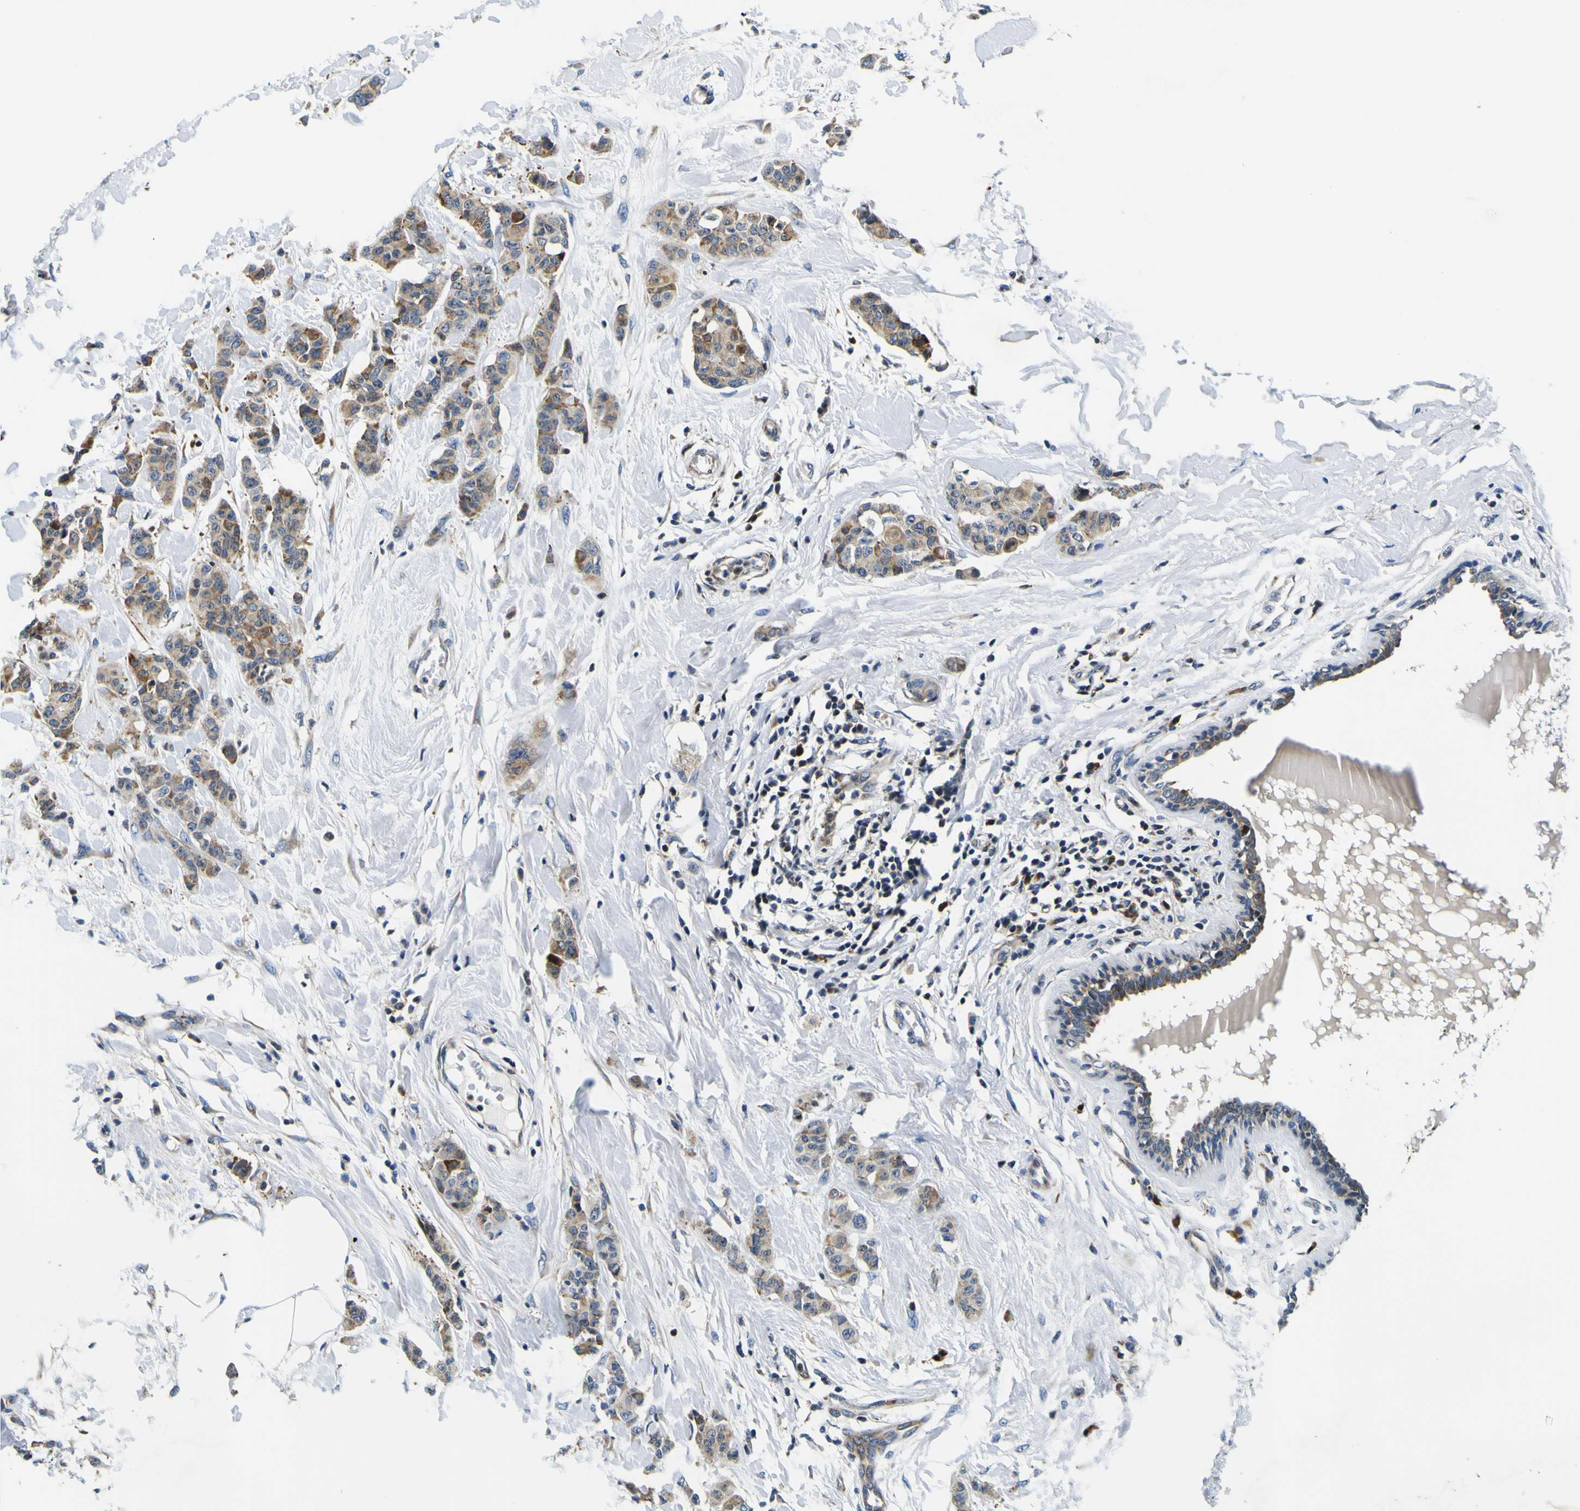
{"staining": {"intensity": "moderate", "quantity": ">75%", "location": "cytoplasmic/membranous"}, "tissue": "breast cancer", "cell_type": "Tumor cells", "image_type": "cancer", "snomed": [{"axis": "morphology", "description": "Normal tissue, NOS"}, {"axis": "morphology", "description": "Duct carcinoma"}, {"axis": "topography", "description": "Breast"}], "caption": "Immunohistochemistry staining of invasive ductal carcinoma (breast), which displays medium levels of moderate cytoplasmic/membranous staining in about >75% of tumor cells indicating moderate cytoplasmic/membranous protein expression. The staining was performed using DAB (brown) for protein detection and nuclei were counterstained in hematoxylin (blue).", "gene": "NLRP3", "patient": {"sex": "female", "age": 40}}